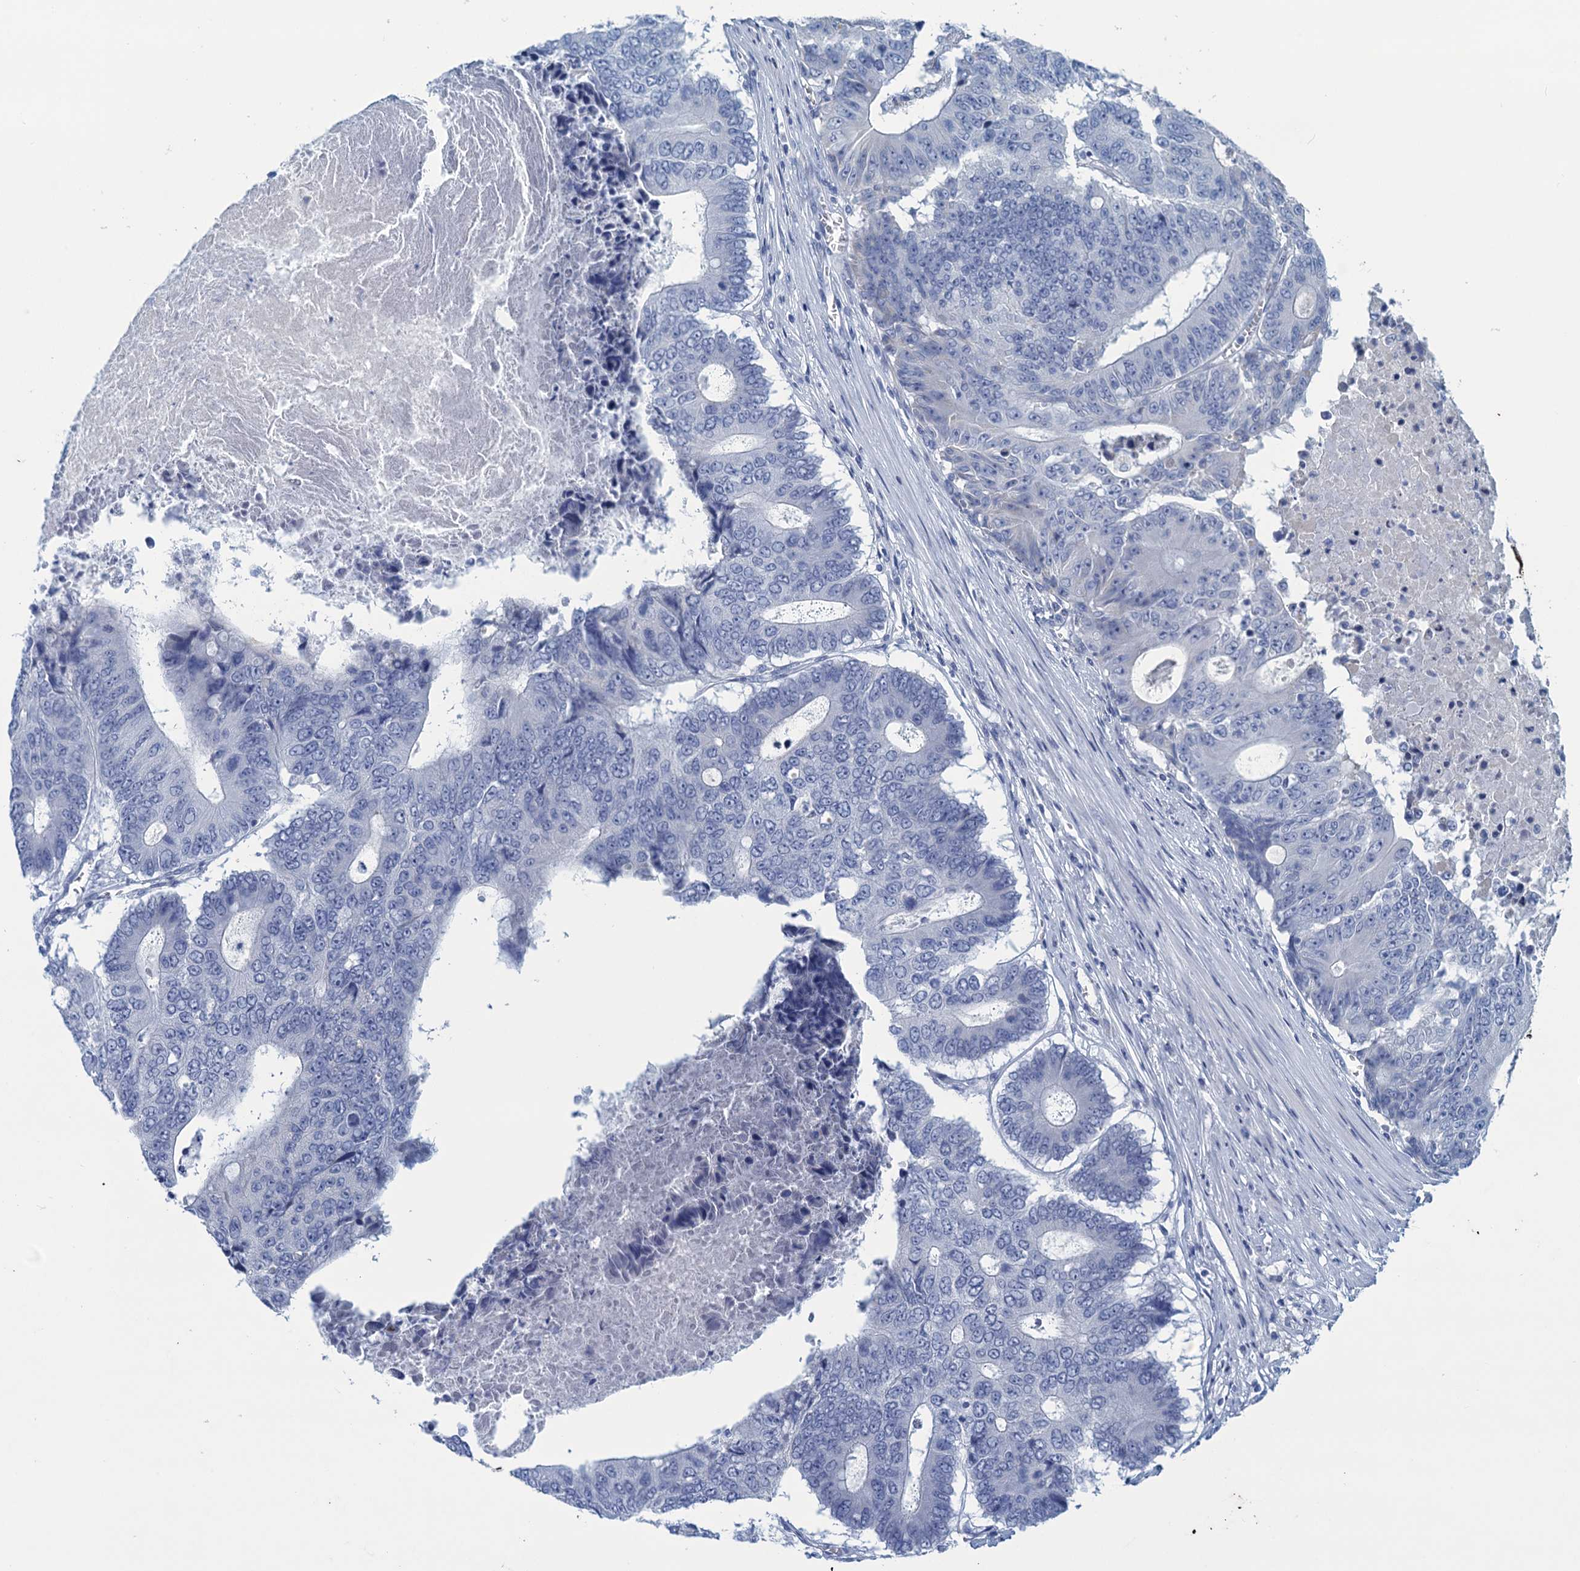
{"staining": {"intensity": "negative", "quantity": "none", "location": "none"}, "tissue": "colorectal cancer", "cell_type": "Tumor cells", "image_type": "cancer", "snomed": [{"axis": "morphology", "description": "Adenocarcinoma, NOS"}, {"axis": "topography", "description": "Colon"}], "caption": "High power microscopy micrograph of an immunohistochemistry (IHC) histopathology image of colorectal cancer (adenocarcinoma), revealing no significant positivity in tumor cells.", "gene": "SCEL", "patient": {"sex": "male", "age": 87}}